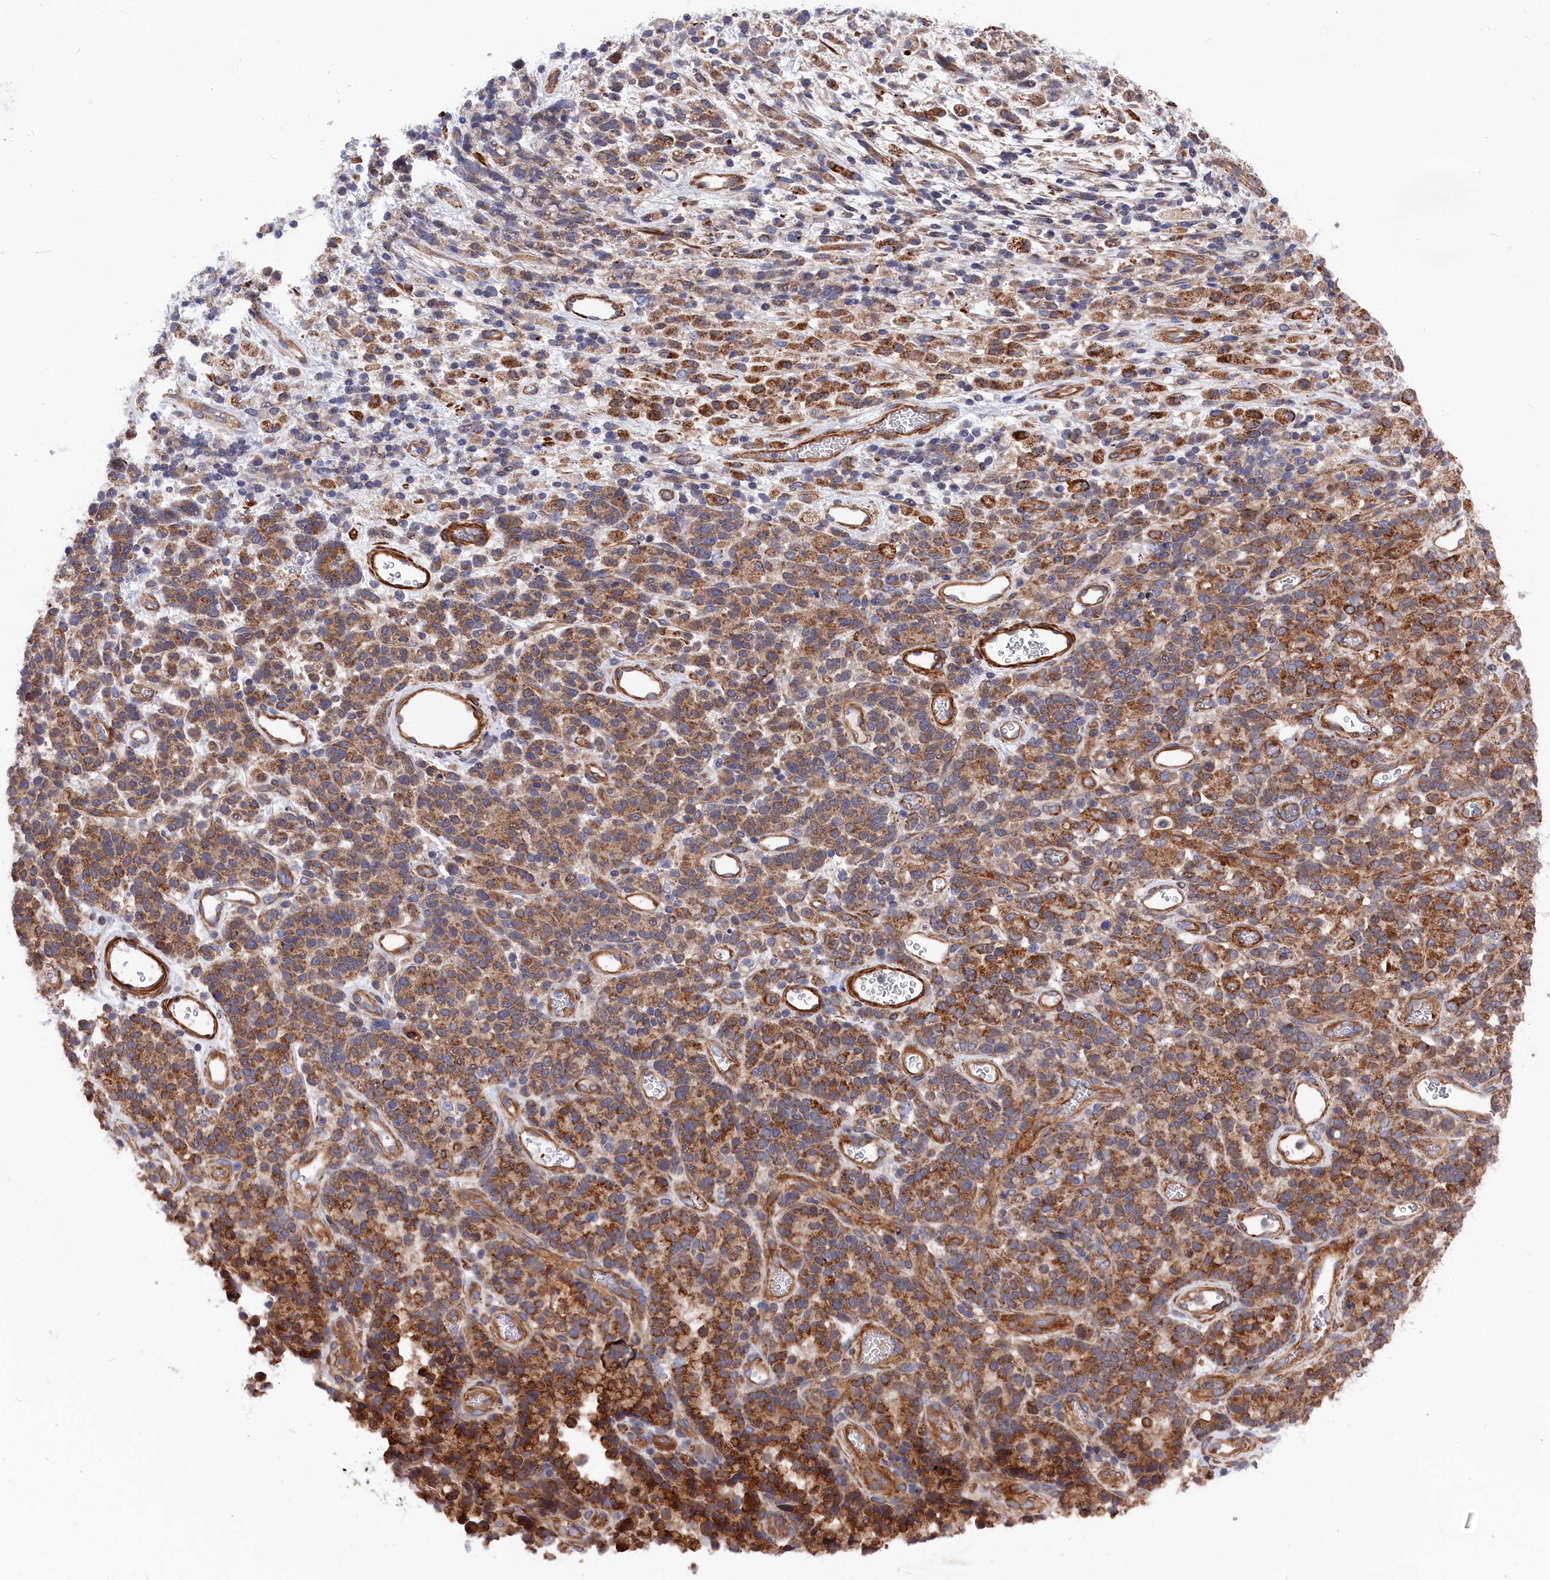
{"staining": {"intensity": "moderate", "quantity": ">75%", "location": "cytoplasmic/membranous"}, "tissue": "stomach cancer", "cell_type": "Tumor cells", "image_type": "cancer", "snomed": [{"axis": "morphology", "description": "Adenocarcinoma, NOS"}, {"axis": "topography", "description": "Stomach"}], "caption": "Immunohistochemical staining of adenocarcinoma (stomach) demonstrates moderate cytoplasmic/membranous protein expression in approximately >75% of tumor cells. (DAB = brown stain, brightfield microscopy at high magnification).", "gene": "LDHD", "patient": {"sex": "female", "age": 60}}